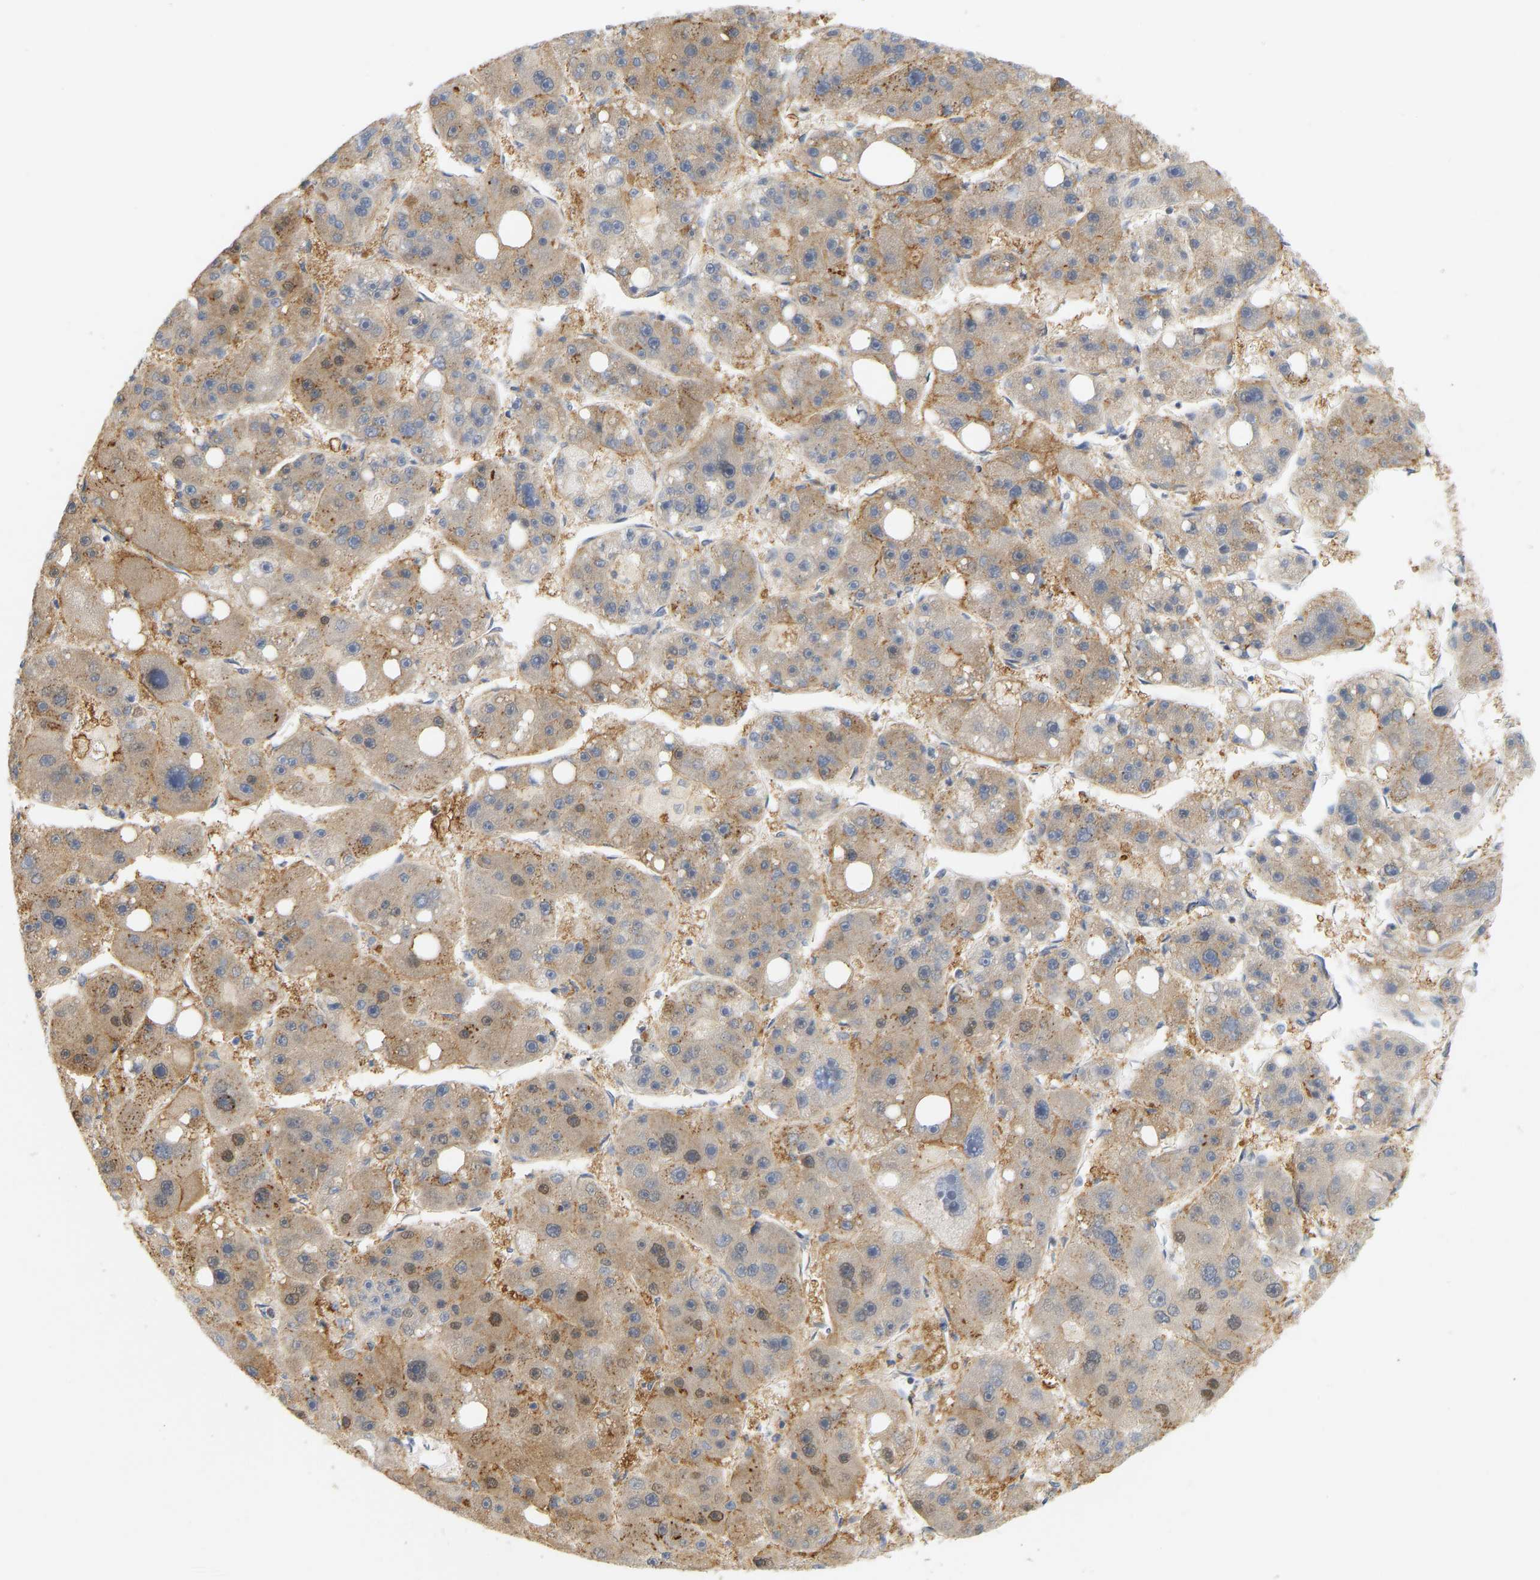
{"staining": {"intensity": "moderate", "quantity": "25%-75%", "location": "cytoplasmic/membranous,nuclear"}, "tissue": "liver cancer", "cell_type": "Tumor cells", "image_type": "cancer", "snomed": [{"axis": "morphology", "description": "Carcinoma, Hepatocellular, NOS"}, {"axis": "topography", "description": "Liver"}], "caption": "Human hepatocellular carcinoma (liver) stained with a brown dye reveals moderate cytoplasmic/membranous and nuclear positive staining in about 25%-75% of tumor cells.", "gene": "BVES", "patient": {"sex": "female", "age": 61}}